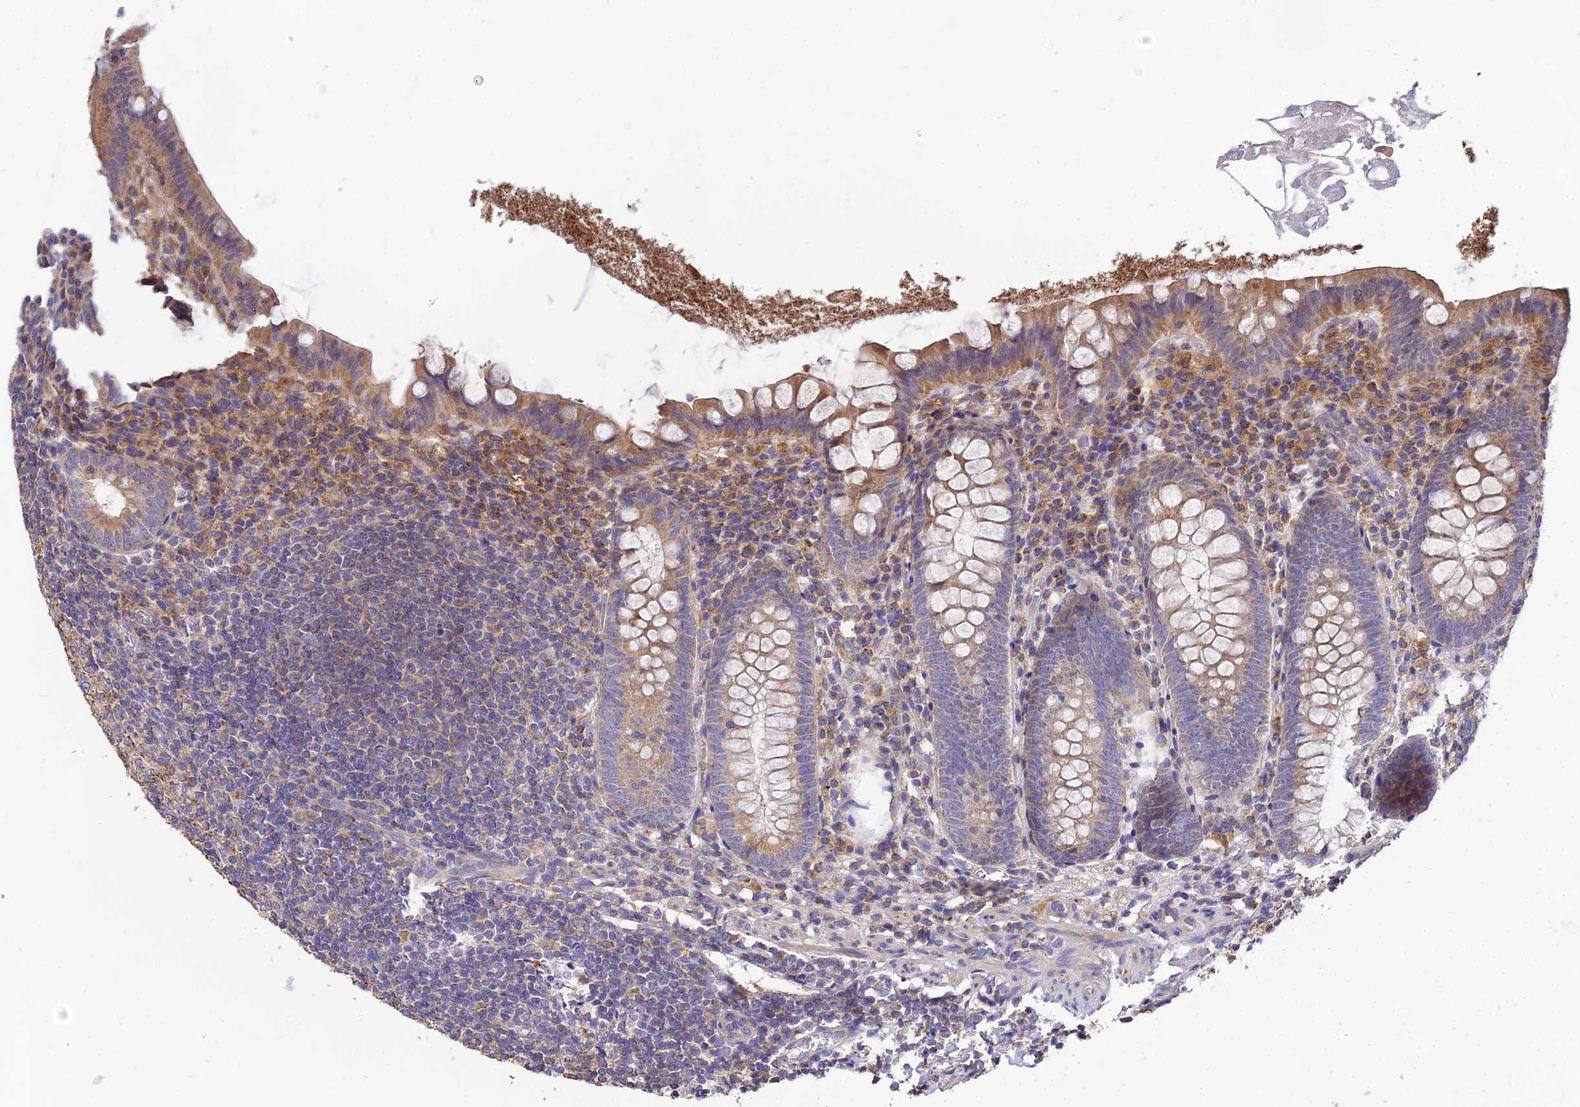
{"staining": {"intensity": "moderate", "quantity": "25%-75%", "location": "cytoplasmic/membranous"}, "tissue": "appendix", "cell_type": "Glandular cells", "image_type": "normal", "snomed": [{"axis": "morphology", "description": "Normal tissue, NOS"}, {"axis": "topography", "description": "Appendix"}], "caption": "IHC of benign human appendix reveals medium levels of moderate cytoplasmic/membranous staining in approximately 25%-75% of glandular cells.", "gene": "ARL8A", "patient": {"sex": "female", "age": 51}}